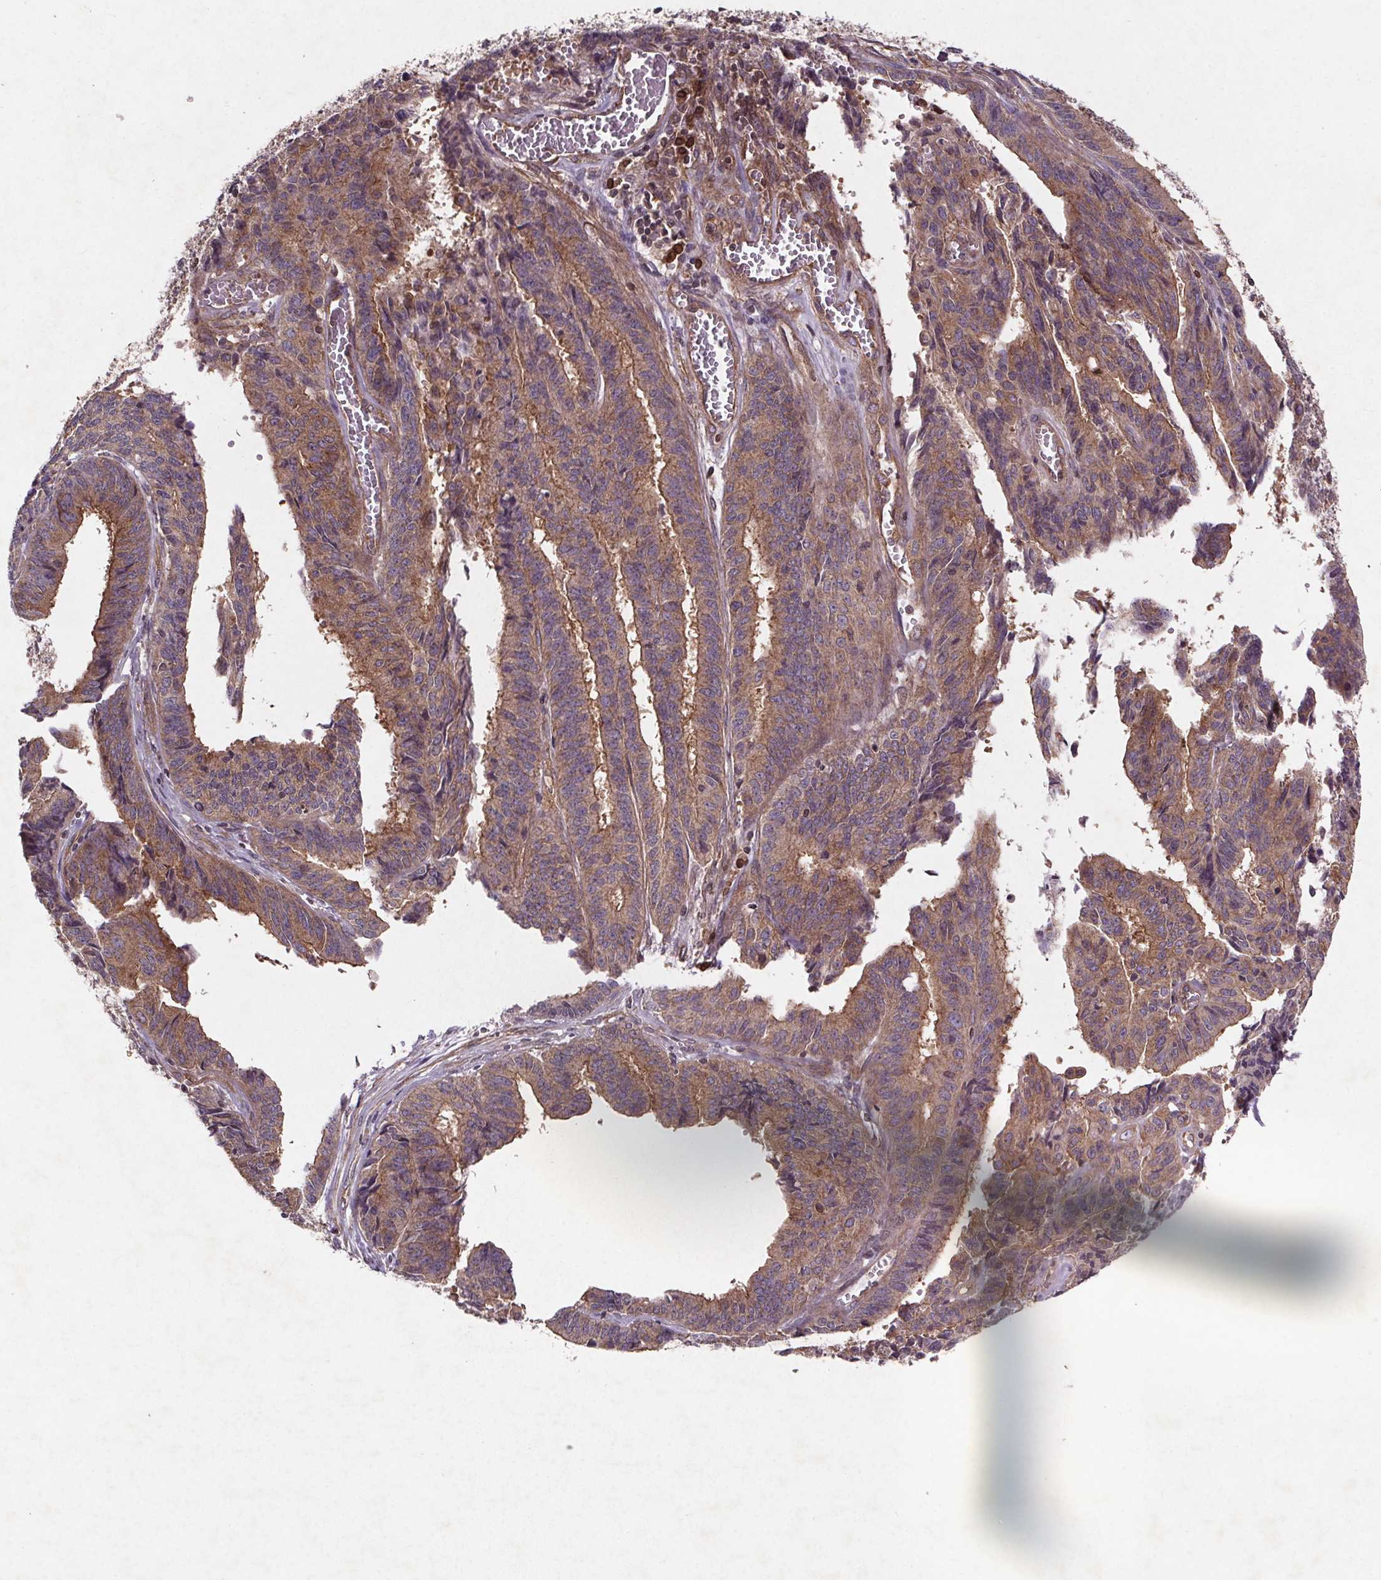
{"staining": {"intensity": "moderate", "quantity": ">75%", "location": "cytoplasmic/membranous"}, "tissue": "endometrial cancer", "cell_type": "Tumor cells", "image_type": "cancer", "snomed": [{"axis": "morphology", "description": "Adenocarcinoma, NOS"}, {"axis": "topography", "description": "Endometrium"}], "caption": "Approximately >75% of tumor cells in endometrial cancer (adenocarcinoma) show moderate cytoplasmic/membranous protein staining as visualized by brown immunohistochemical staining.", "gene": "STRN3", "patient": {"sex": "female", "age": 65}}